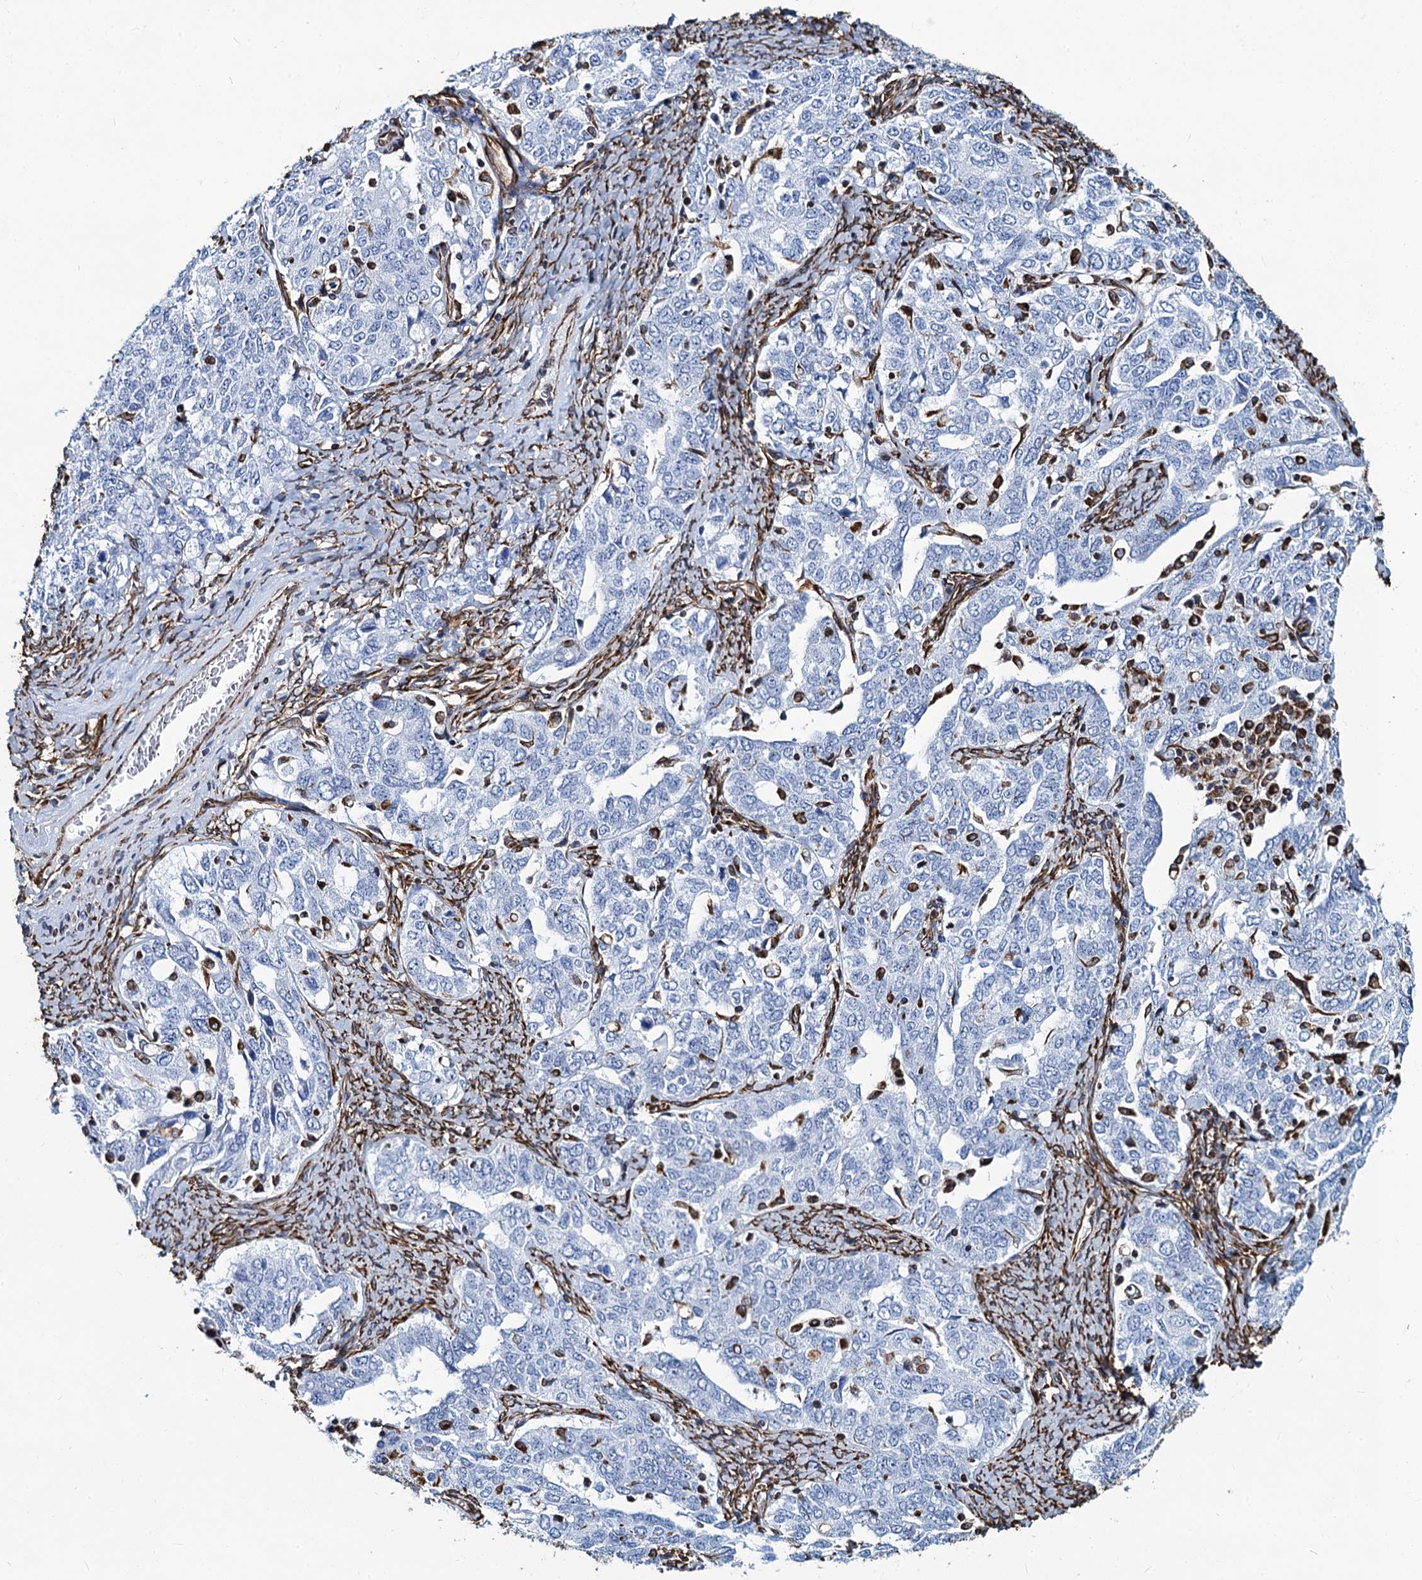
{"staining": {"intensity": "negative", "quantity": "none", "location": "none"}, "tissue": "ovarian cancer", "cell_type": "Tumor cells", "image_type": "cancer", "snomed": [{"axis": "morphology", "description": "Carcinoma, endometroid"}, {"axis": "topography", "description": "Ovary"}], "caption": "Immunohistochemical staining of ovarian cancer demonstrates no significant expression in tumor cells. The staining was performed using DAB (3,3'-diaminobenzidine) to visualize the protein expression in brown, while the nuclei were stained in blue with hematoxylin (Magnification: 20x).", "gene": "PGM2", "patient": {"sex": "female", "age": 62}}